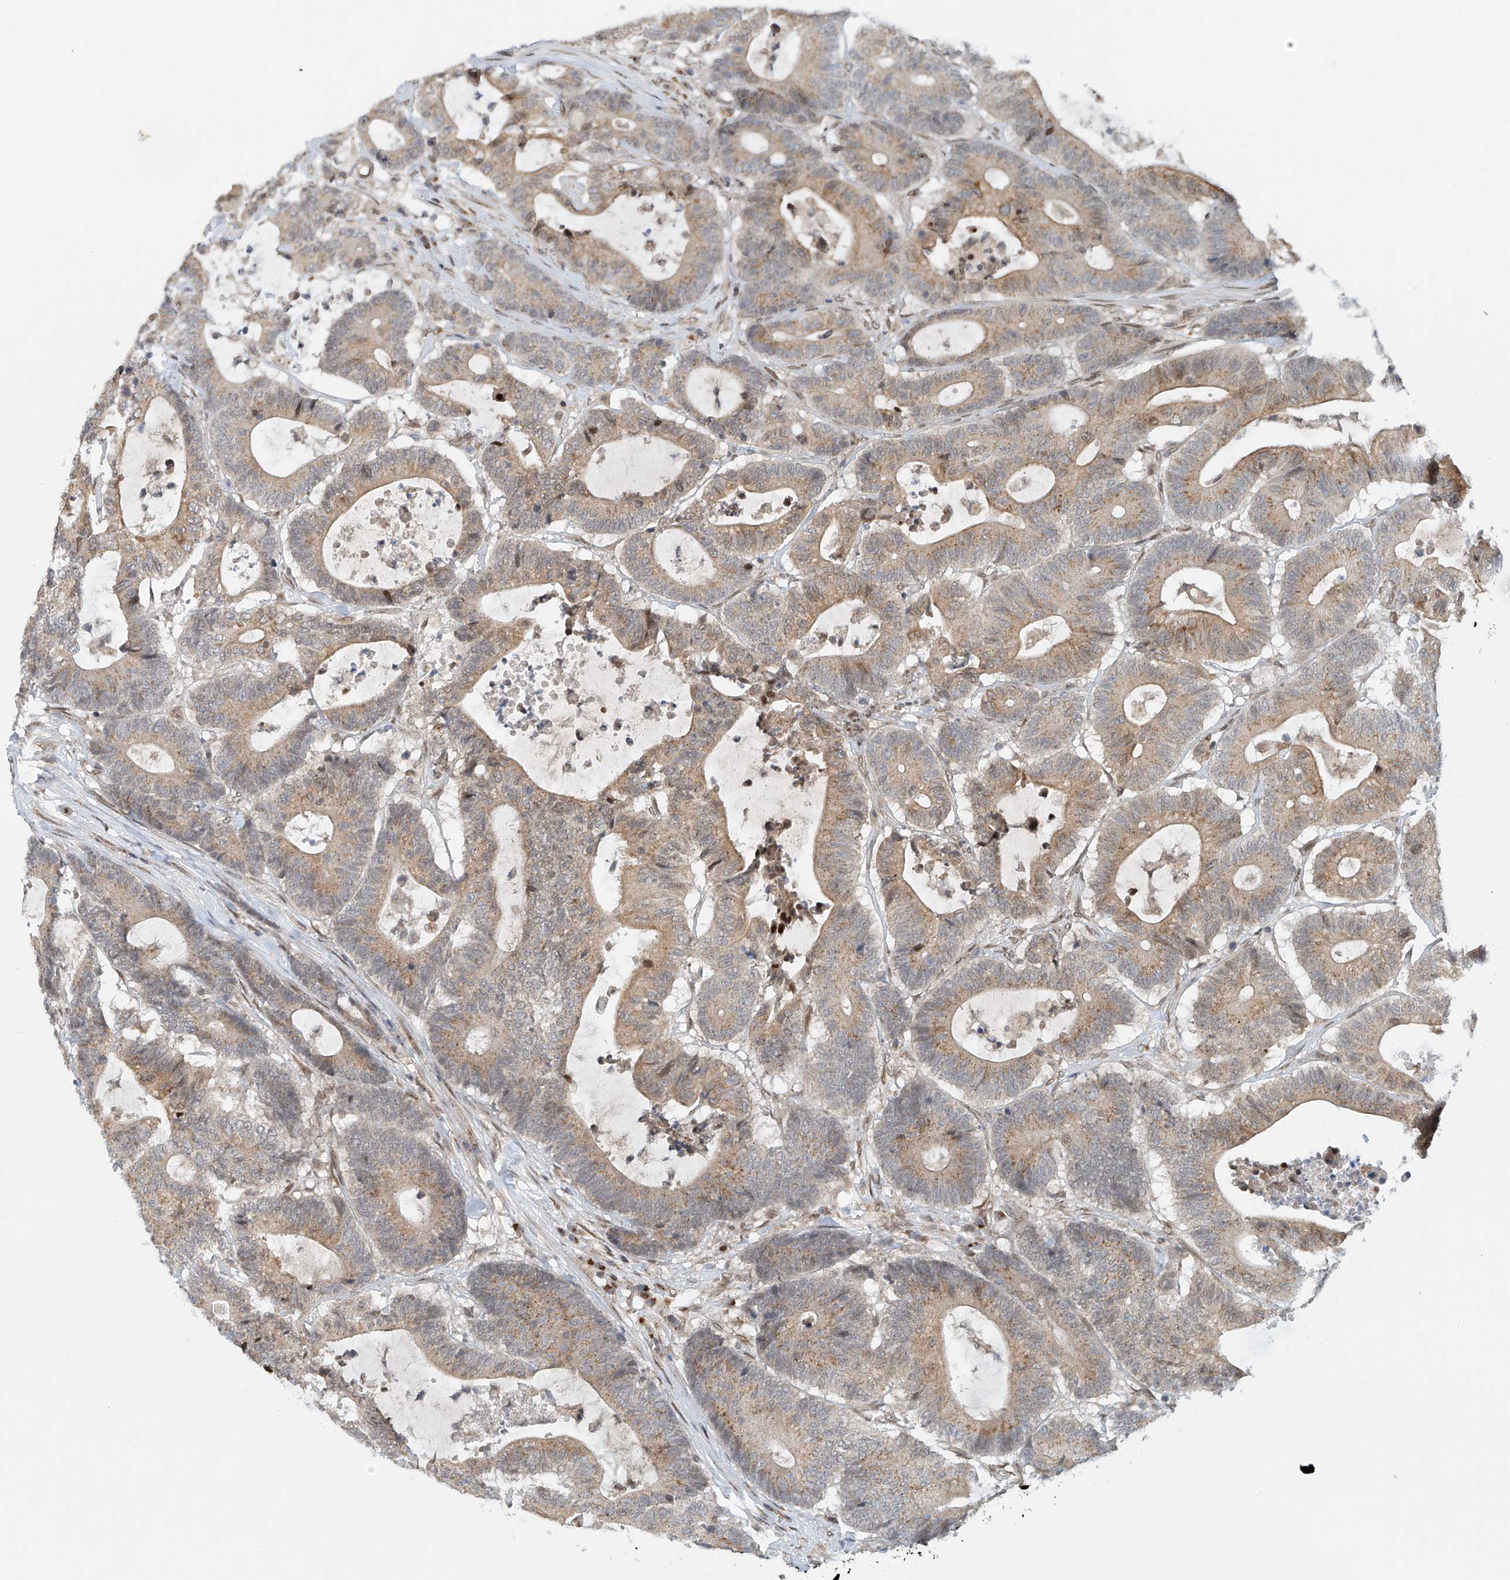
{"staining": {"intensity": "weak", "quantity": ">75%", "location": "cytoplasmic/membranous,nuclear"}, "tissue": "colorectal cancer", "cell_type": "Tumor cells", "image_type": "cancer", "snomed": [{"axis": "morphology", "description": "Adenocarcinoma, NOS"}, {"axis": "topography", "description": "Colon"}], "caption": "Immunohistochemical staining of human colorectal cancer exhibits weak cytoplasmic/membranous and nuclear protein staining in about >75% of tumor cells.", "gene": "STARD9", "patient": {"sex": "female", "age": 84}}